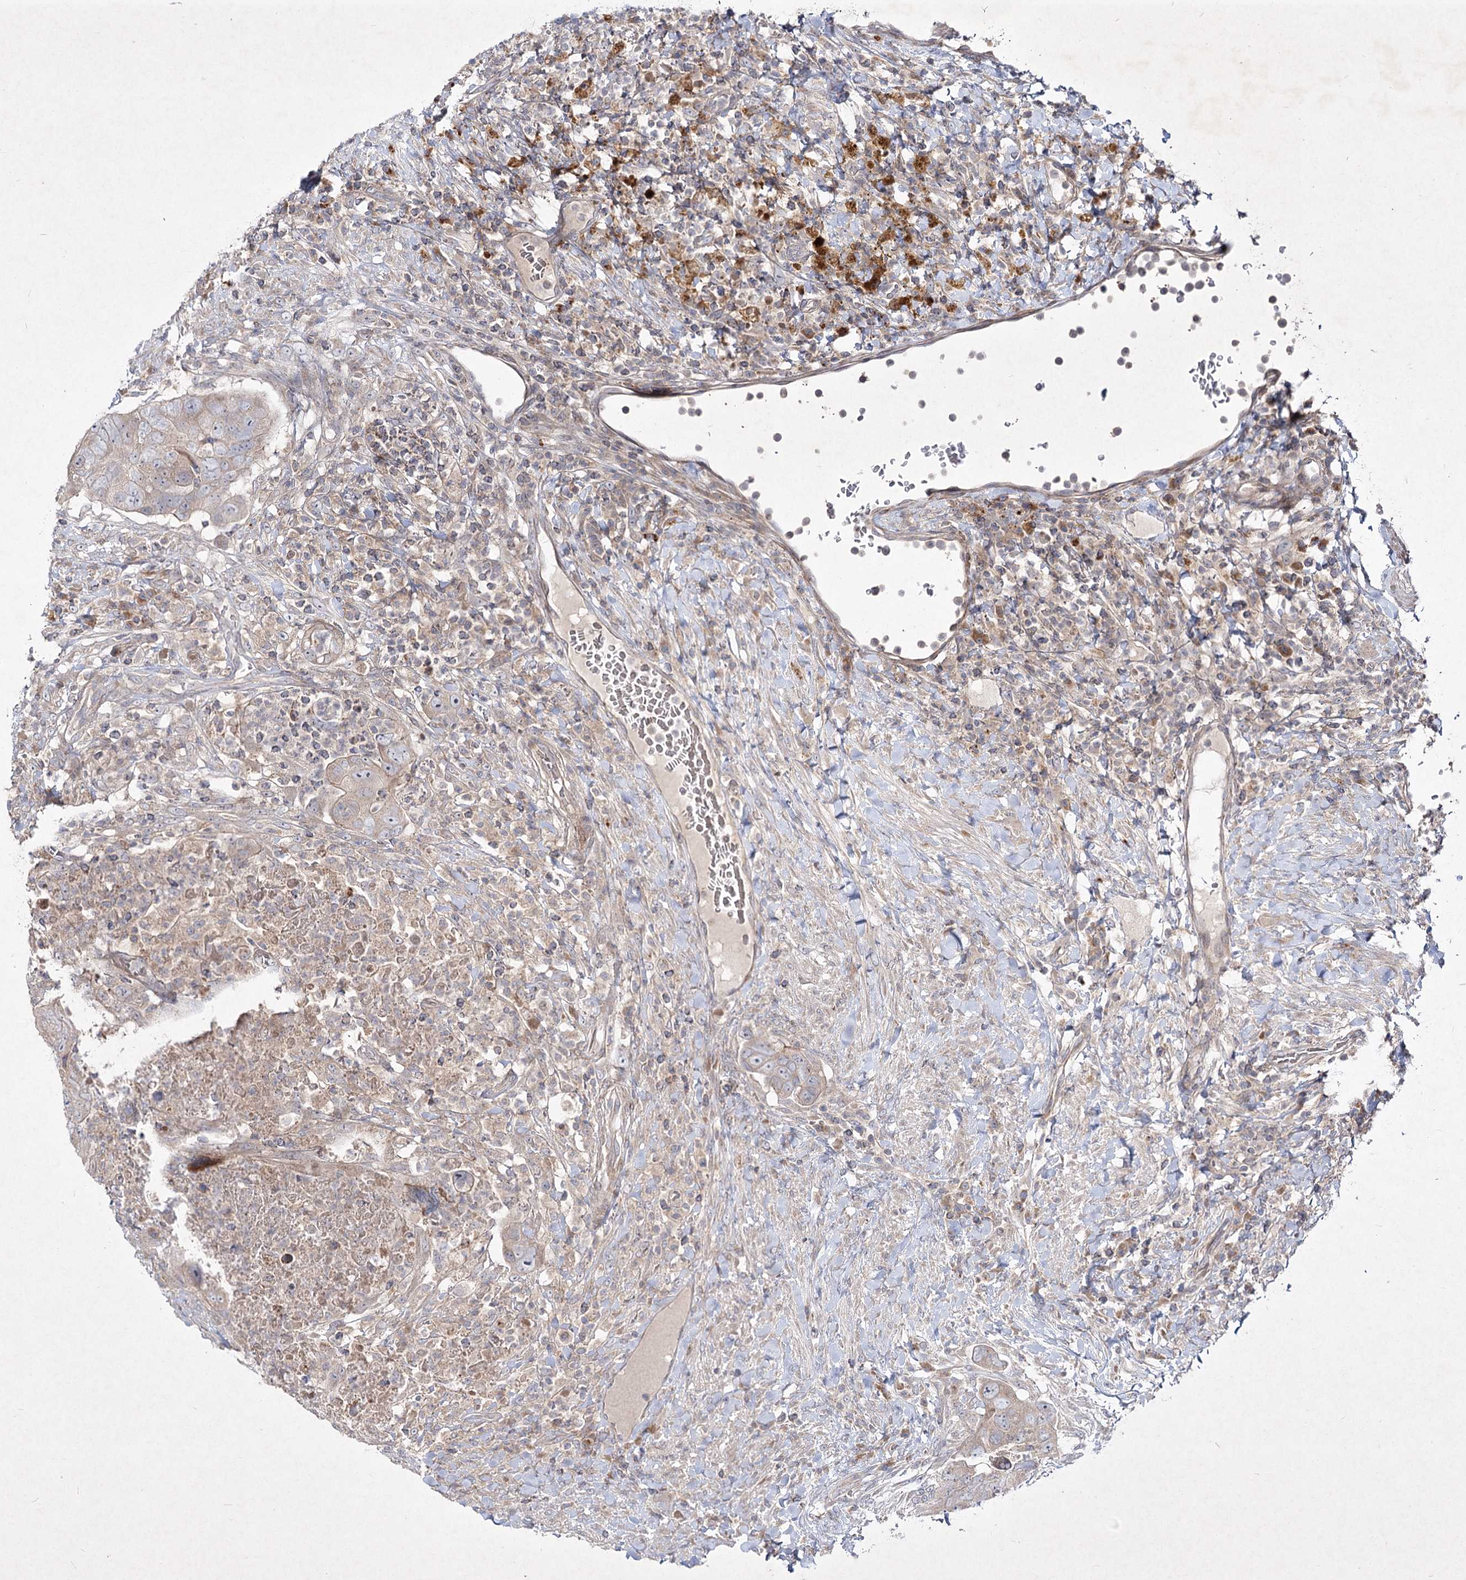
{"staining": {"intensity": "weak", "quantity": "25%-75%", "location": "cytoplasmic/membranous"}, "tissue": "colorectal cancer", "cell_type": "Tumor cells", "image_type": "cancer", "snomed": [{"axis": "morphology", "description": "Adenocarcinoma, NOS"}, {"axis": "topography", "description": "Rectum"}], "caption": "Immunohistochemistry histopathology image of adenocarcinoma (colorectal) stained for a protein (brown), which reveals low levels of weak cytoplasmic/membranous positivity in approximately 25%-75% of tumor cells.", "gene": "CIB2", "patient": {"sex": "male", "age": 59}}